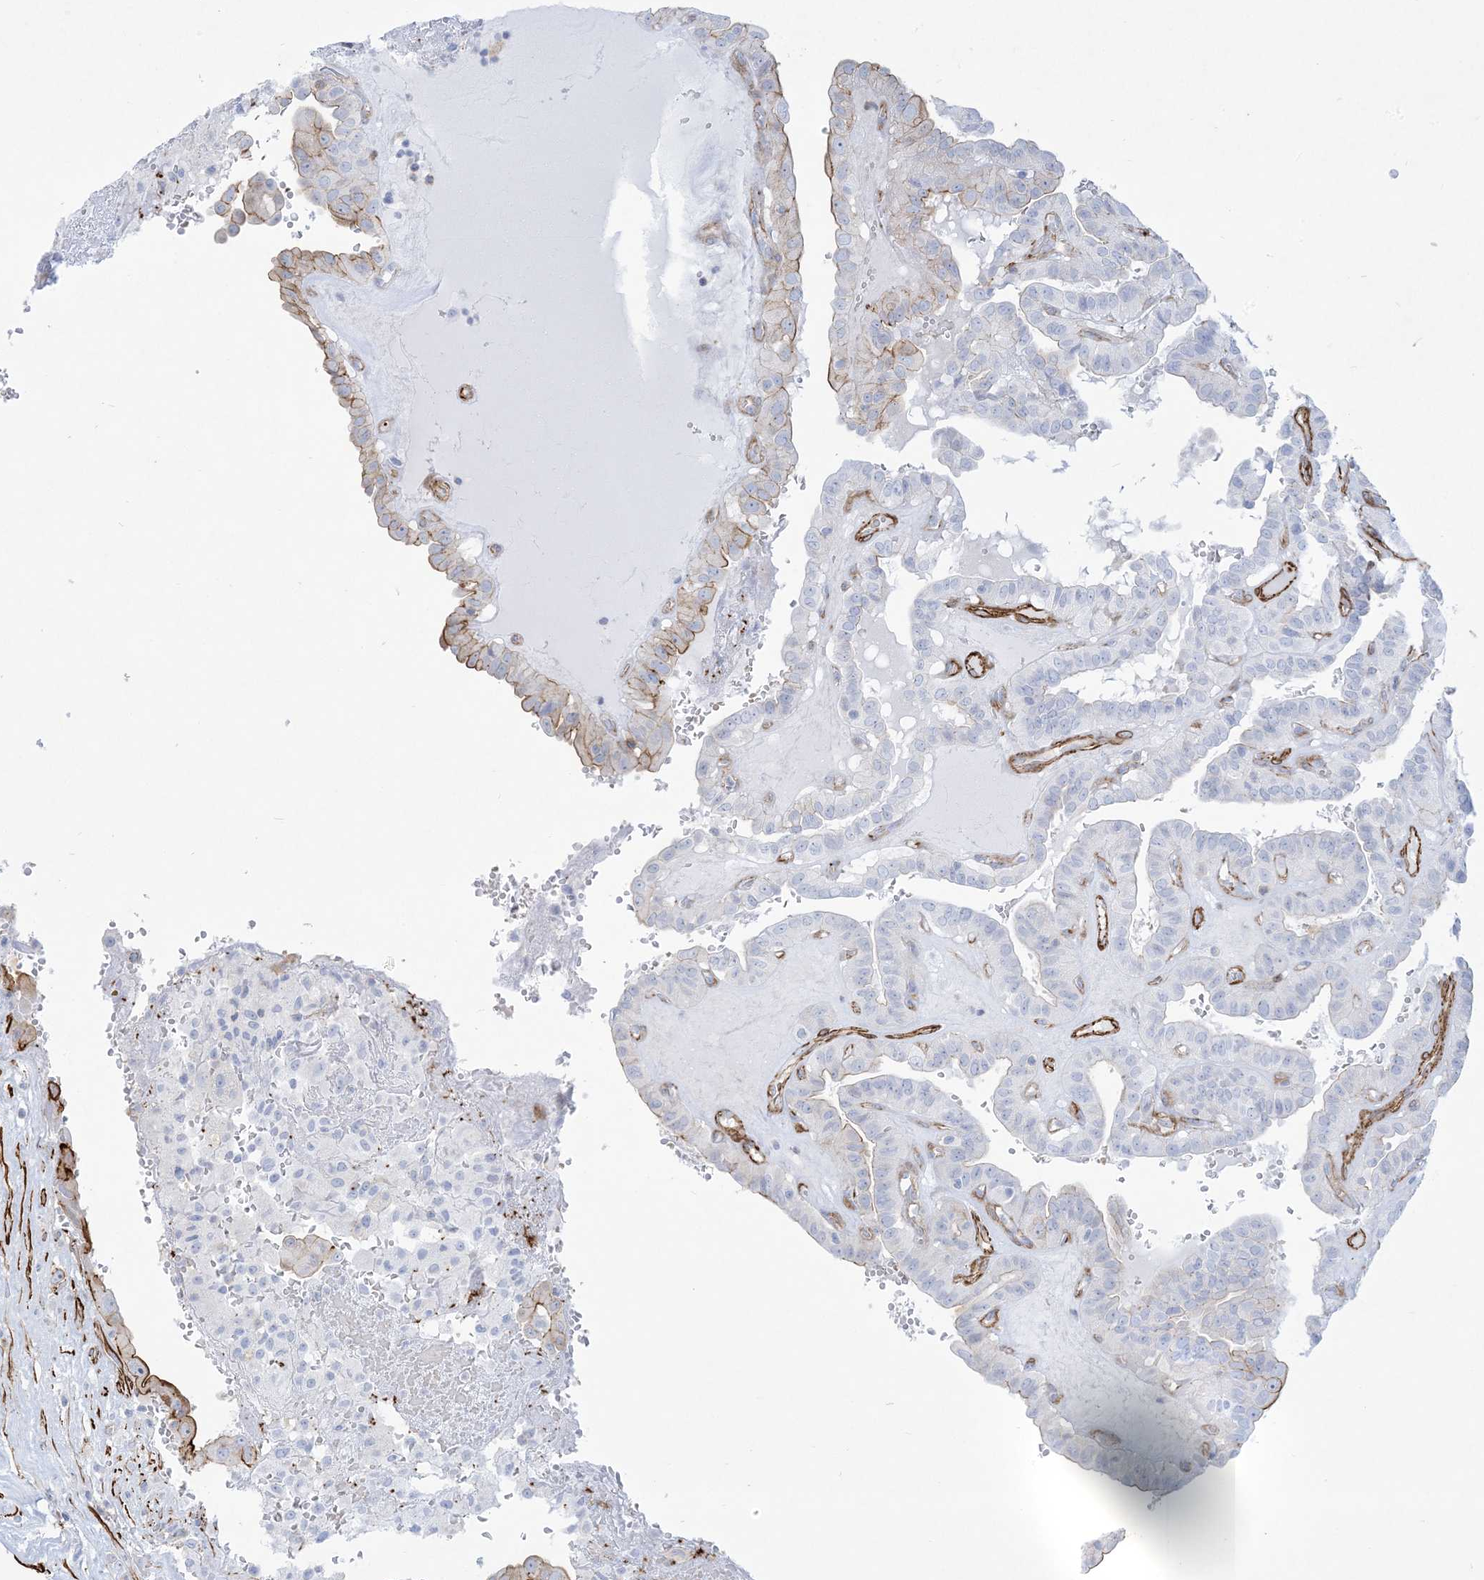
{"staining": {"intensity": "negative", "quantity": "none", "location": "none"}, "tissue": "thyroid cancer", "cell_type": "Tumor cells", "image_type": "cancer", "snomed": [{"axis": "morphology", "description": "Papillary adenocarcinoma, NOS"}, {"axis": "topography", "description": "Thyroid gland"}], "caption": "Tumor cells are negative for protein expression in human thyroid cancer (papillary adenocarcinoma).", "gene": "B3GNT7", "patient": {"sex": "male", "age": 77}}